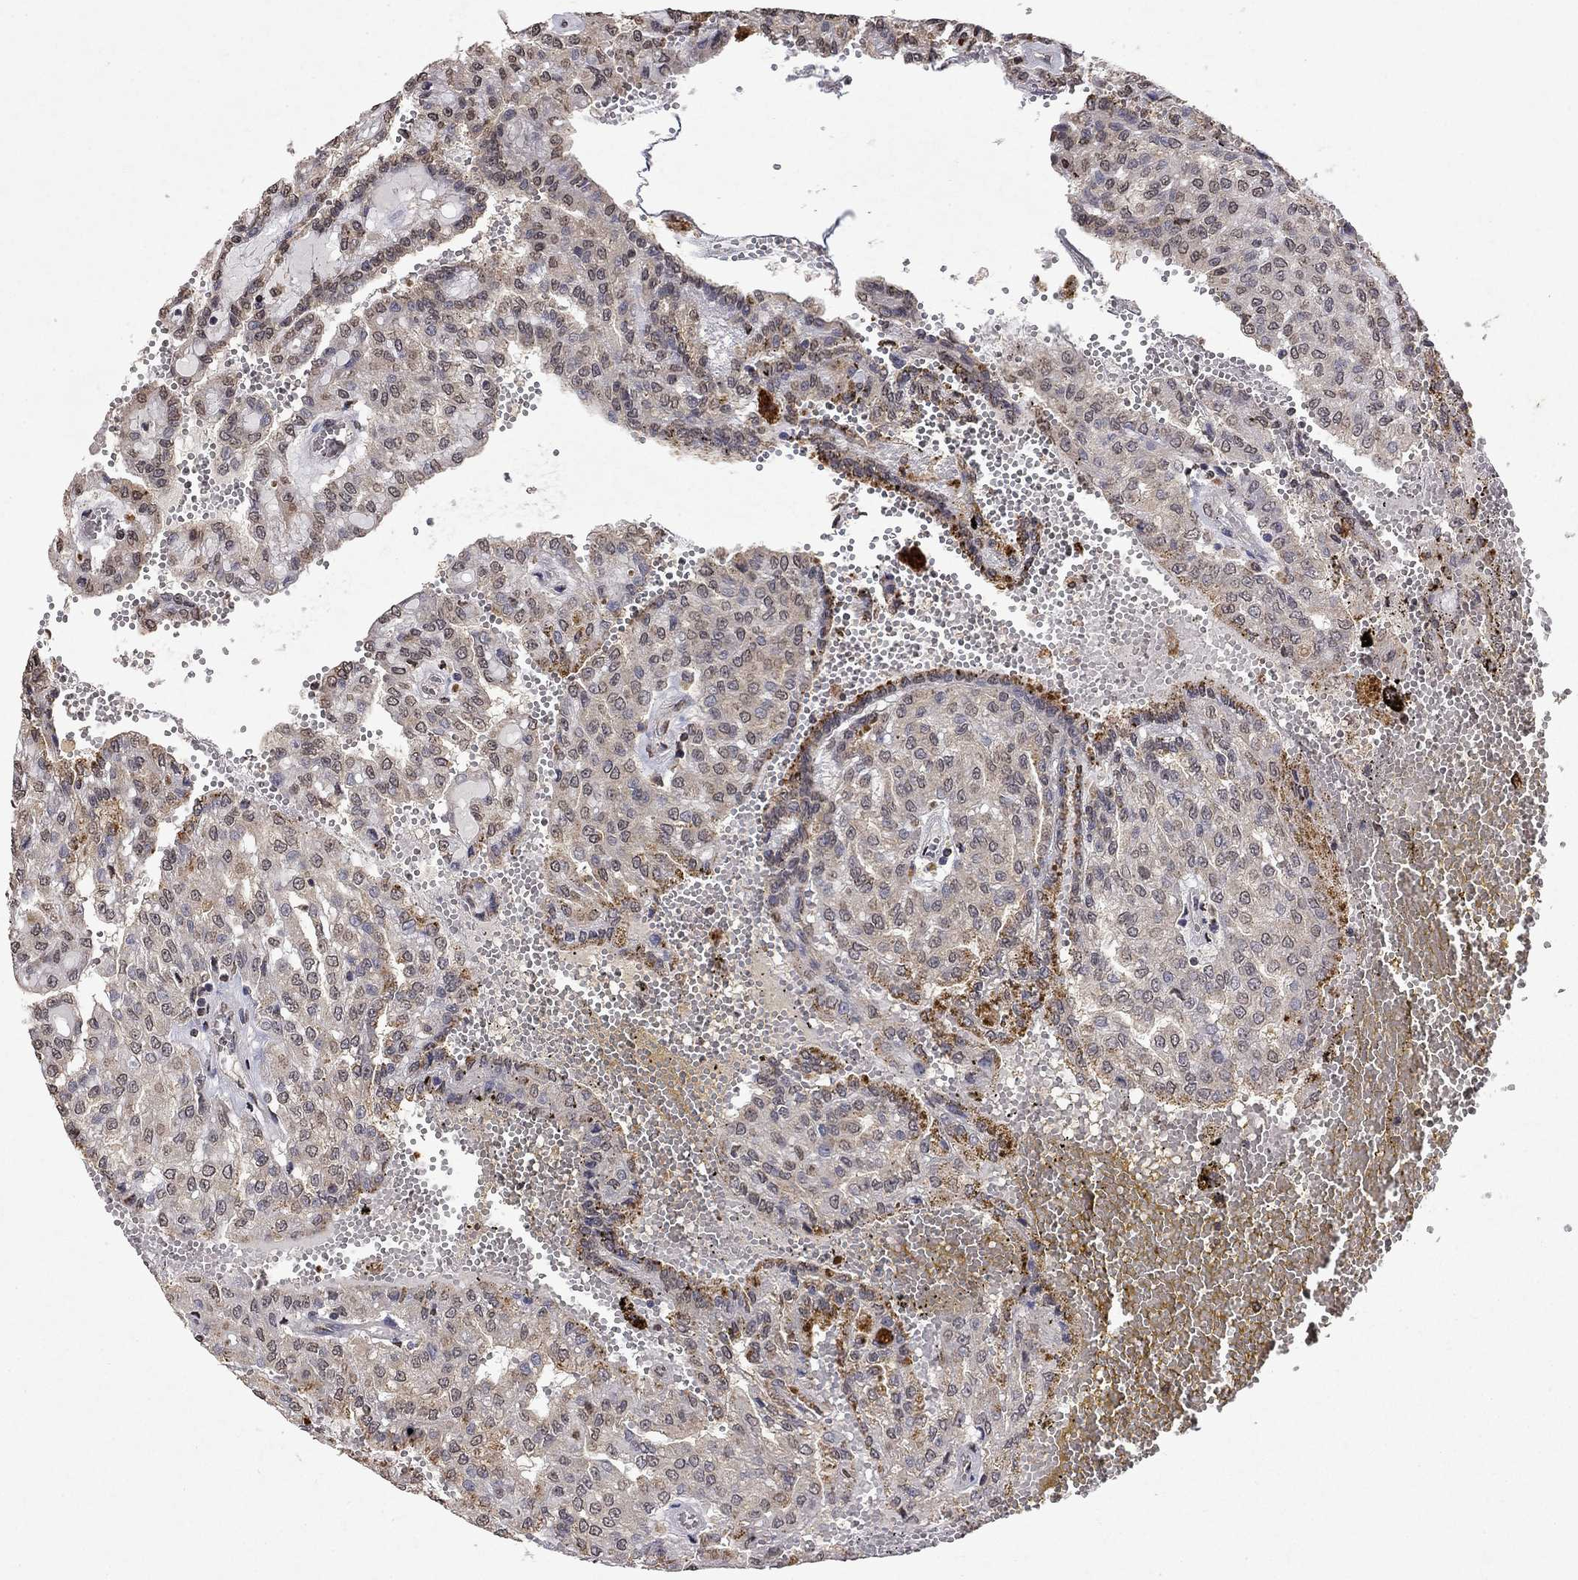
{"staining": {"intensity": "weak", "quantity": ">75%", "location": "cytoplasmic/membranous,nuclear"}, "tissue": "renal cancer", "cell_type": "Tumor cells", "image_type": "cancer", "snomed": [{"axis": "morphology", "description": "Adenocarcinoma, NOS"}, {"axis": "topography", "description": "Kidney"}], "caption": "Protein staining of renal cancer (adenocarcinoma) tissue exhibits weak cytoplasmic/membranous and nuclear staining in approximately >75% of tumor cells.", "gene": "TTC38", "patient": {"sex": "male", "age": 63}}